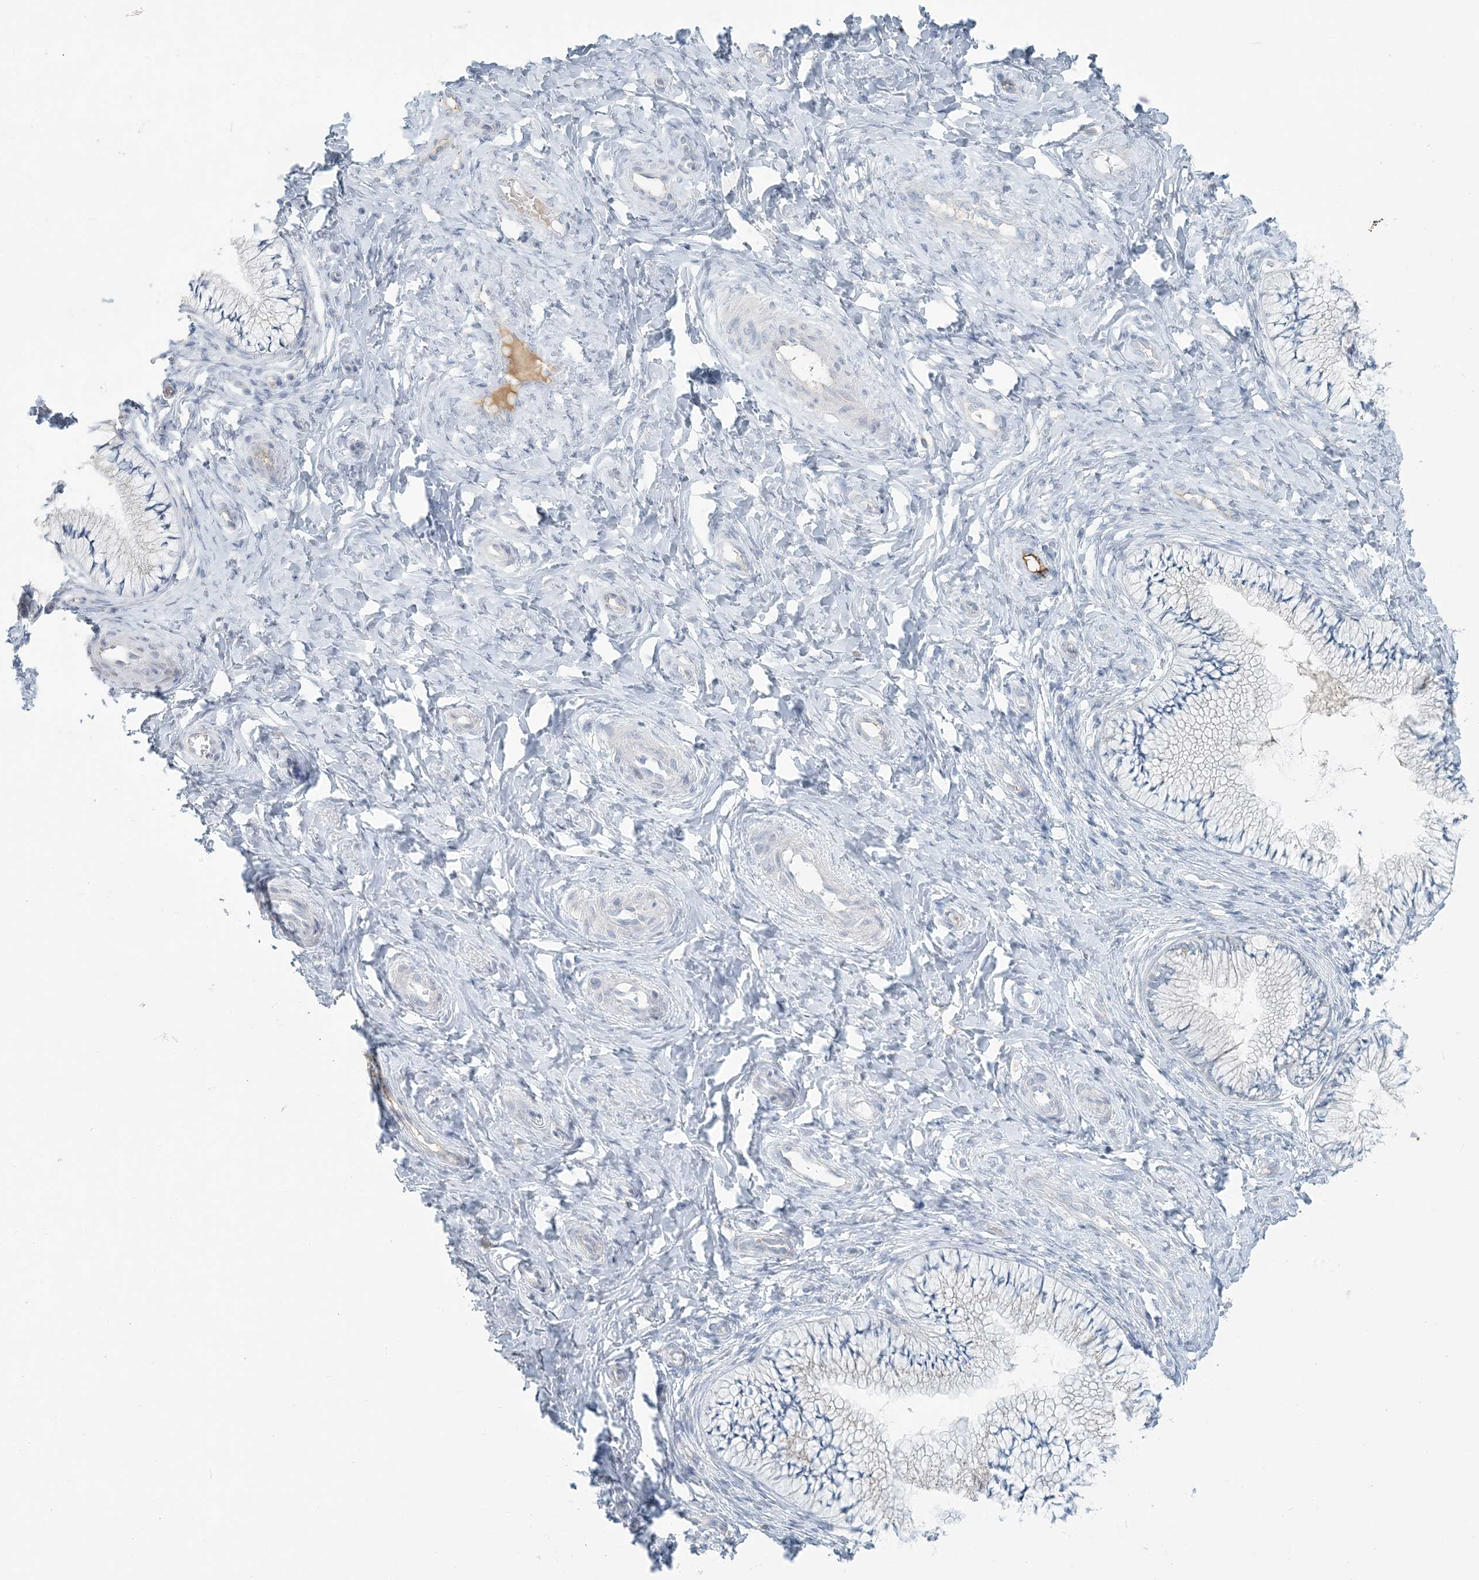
{"staining": {"intensity": "negative", "quantity": "none", "location": "none"}, "tissue": "cervix", "cell_type": "Glandular cells", "image_type": "normal", "snomed": [{"axis": "morphology", "description": "Normal tissue, NOS"}, {"axis": "topography", "description": "Cervix"}], "caption": "Glandular cells are negative for brown protein staining in normal cervix. Nuclei are stained in blue.", "gene": "SCML1", "patient": {"sex": "female", "age": 36}}